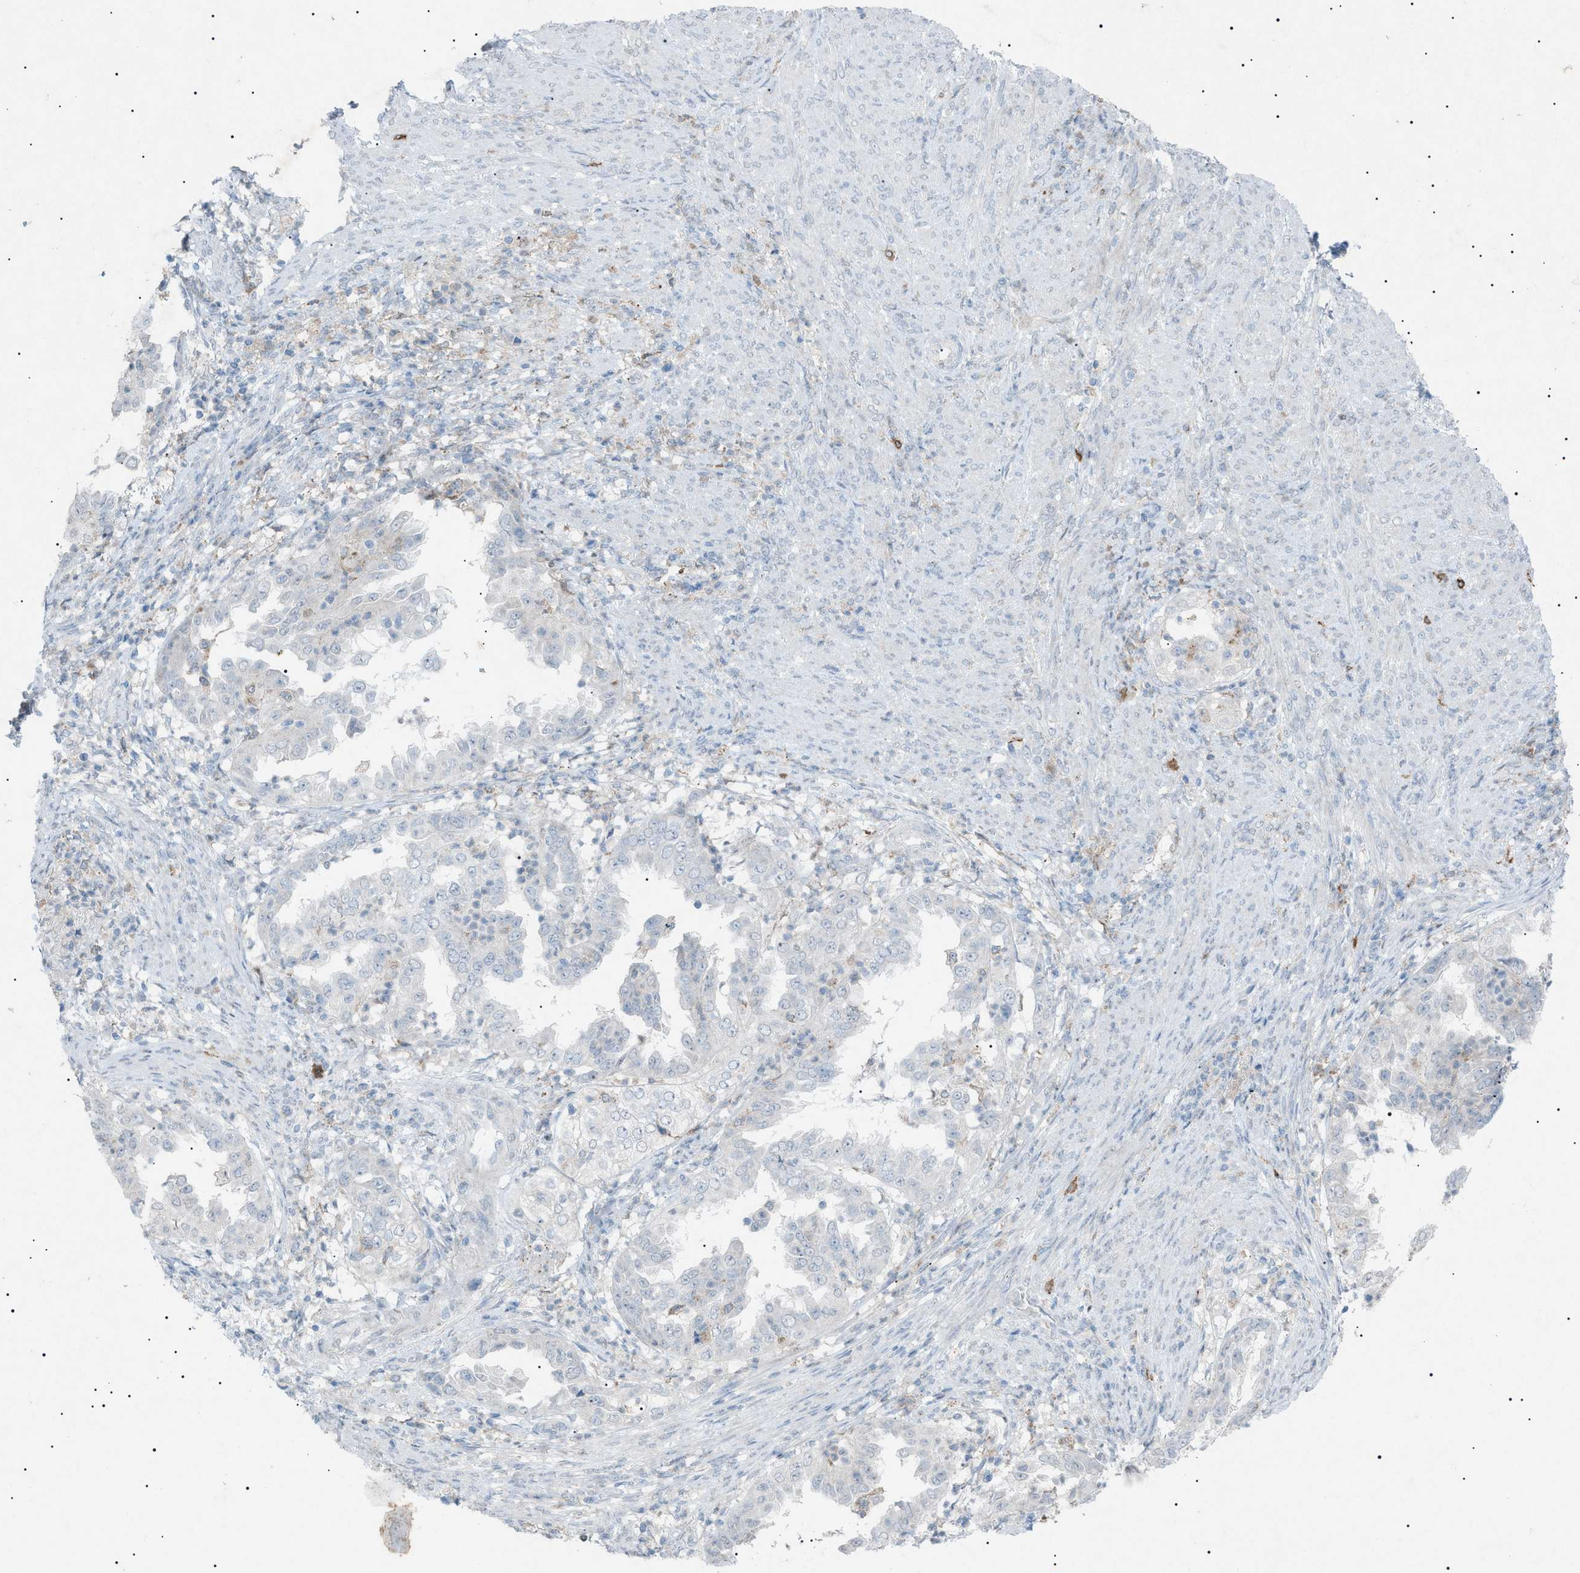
{"staining": {"intensity": "negative", "quantity": "none", "location": "none"}, "tissue": "endometrial cancer", "cell_type": "Tumor cells", "image_type": "cancer", "snomed": [{"axis": "morphology", "description": "Adenocarcinoma, NOS"}, {"axis": "topography", "description": "Endometrium"}], "caption": "This is a micrograph of immunohistochemistry (IHC) staining of endometrial cancer, which shows no positivity in tumor cells.", "gene": "BTK", "patient": {"sex": "female", "age": 85}}